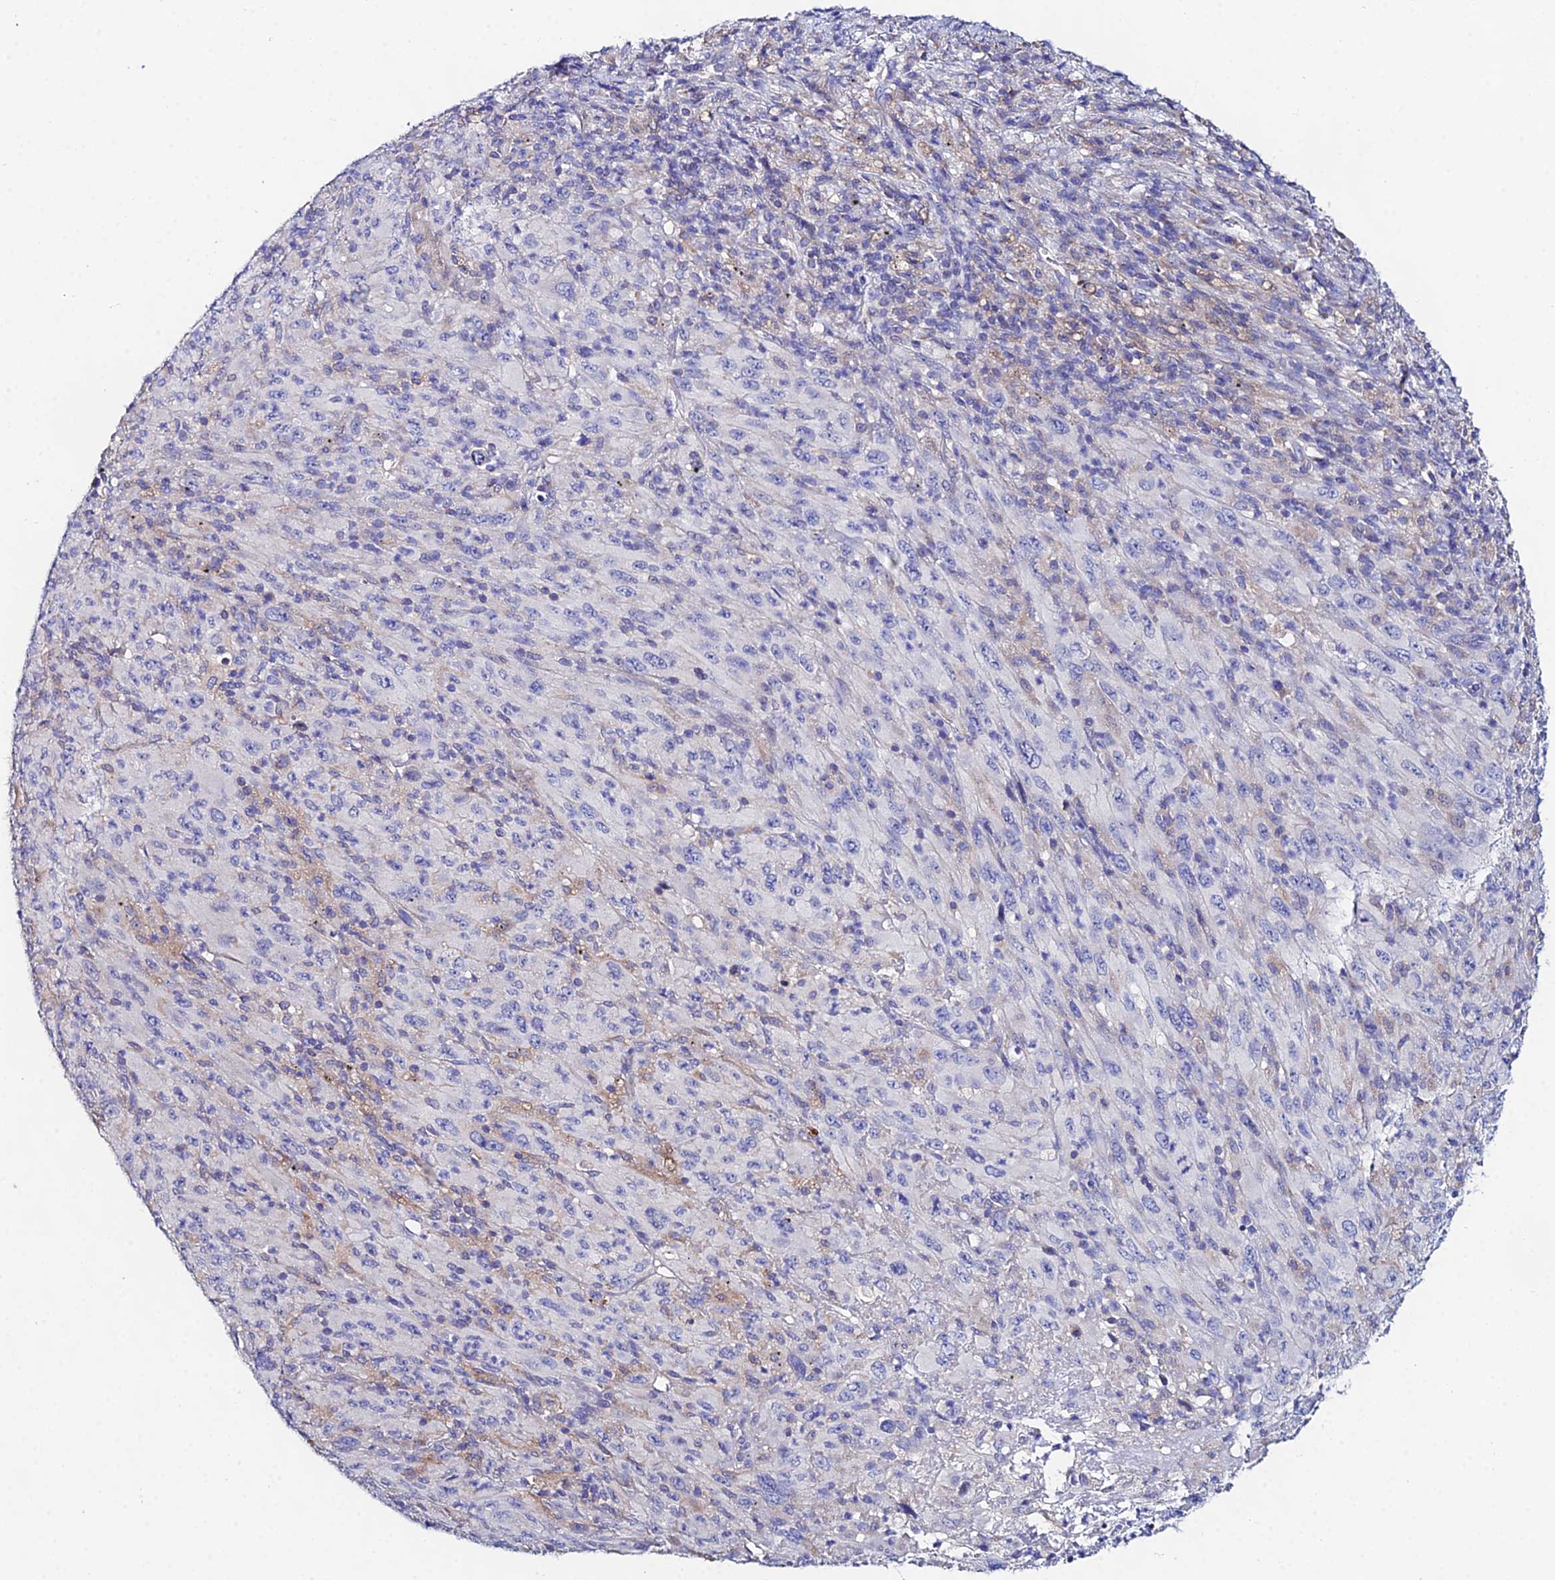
{"staining": {"intensity": "negative", "quantity": "none", "location": "none"}, "tissue": "melanoma", "cell_type": "Tumor cells", "image_type": "cancer", "snomed": [{"axis": "morphology", "description": "Malignant melanoma, Metastatic site"}, {"axis": "topography", "description": "Skin"}], "caption": "Tumor cells show no significant protein expression in melanoma.", "gene": "PPP2R2C", "patient": {"sex": "female", "age": 56}}